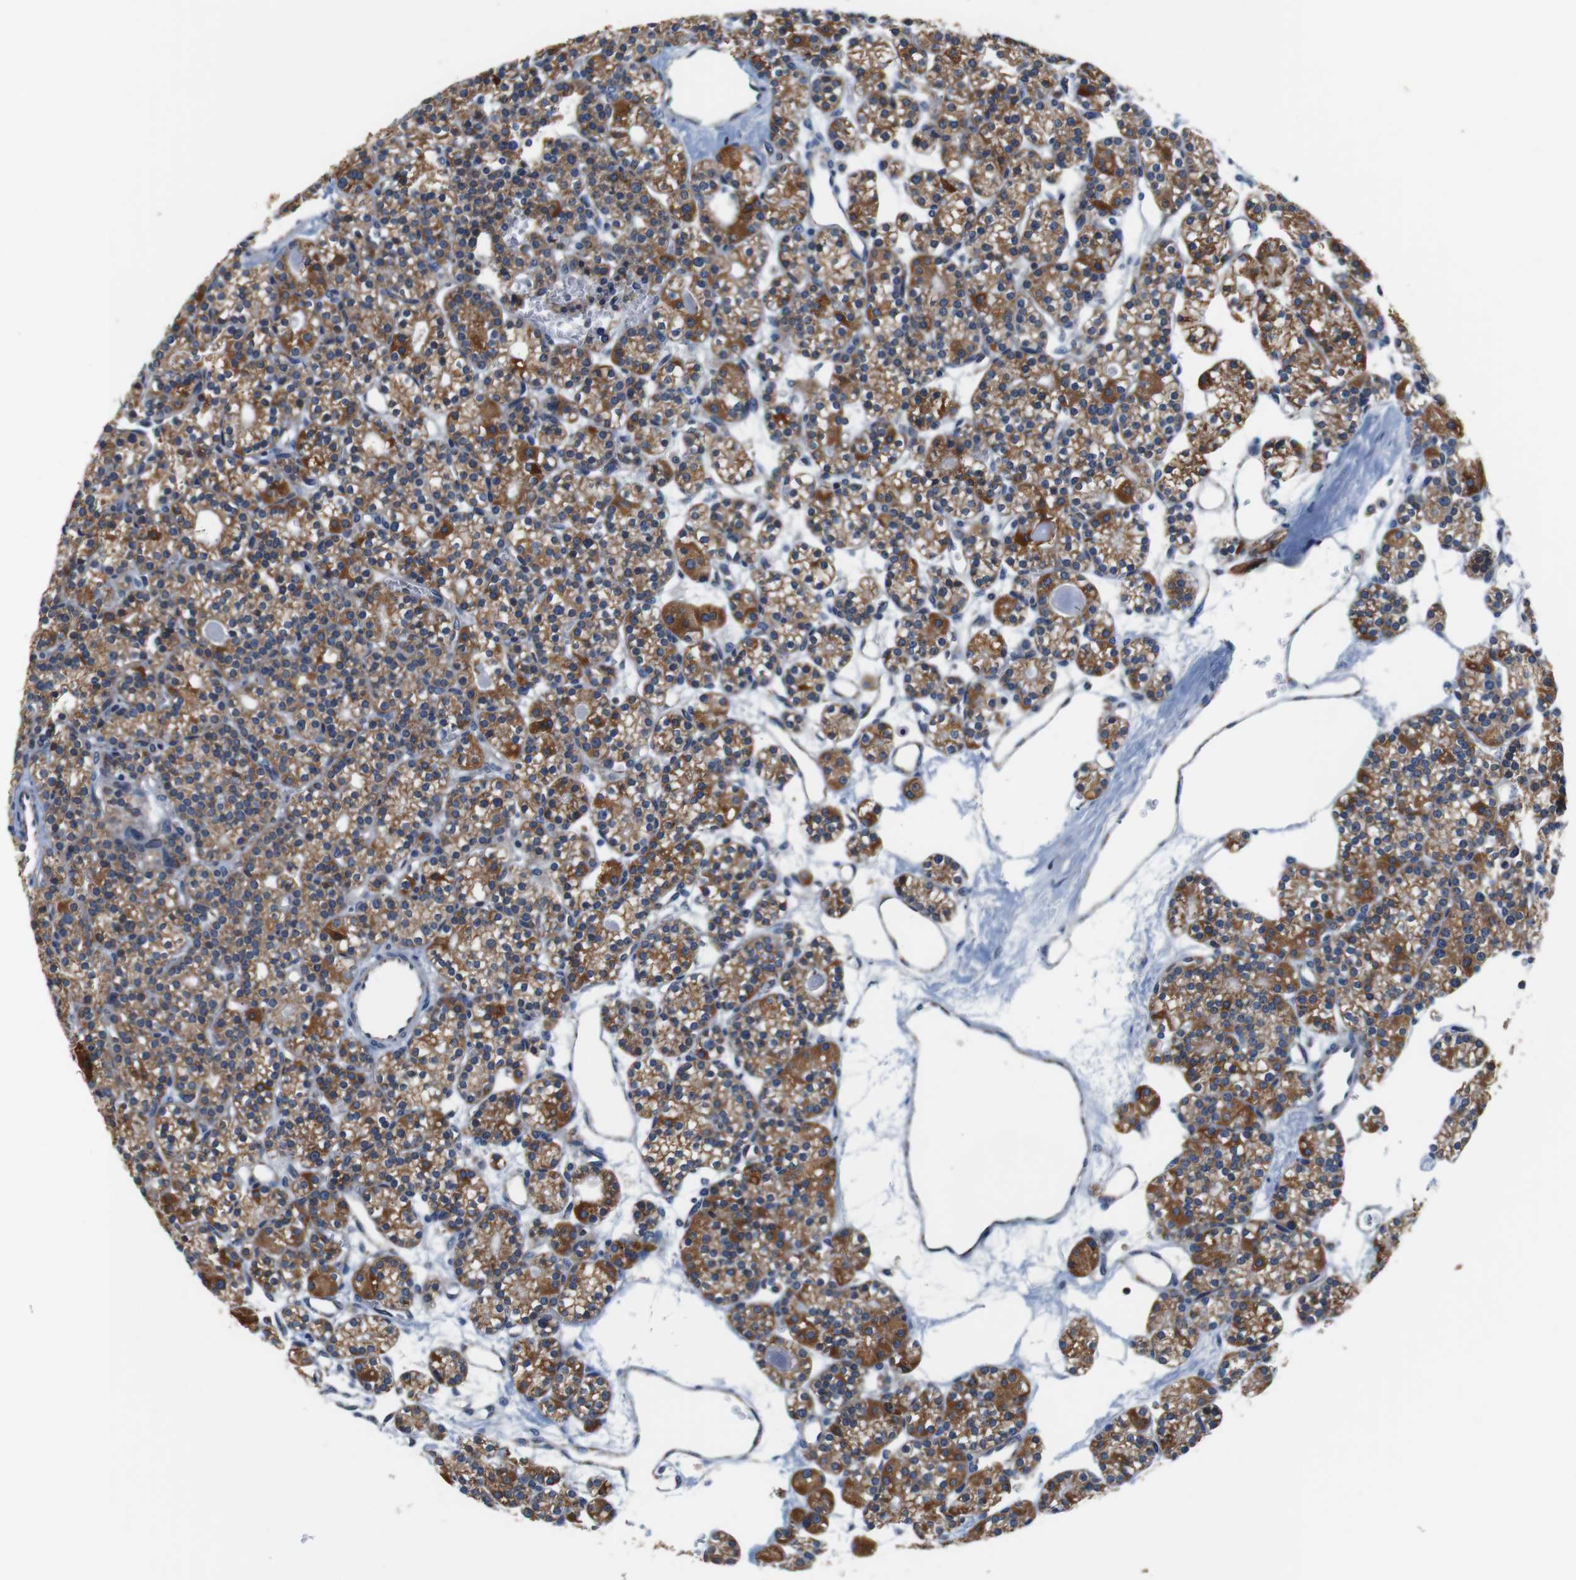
{"staining": {"intensity": "strong", "quantity": ">75%", "location": "cytoplasmic/membranous"}, "tissue": "parathyroid gland", "cell_type": "Glandular cells", "image_type": "normal", "snomed": [{"axis": "morphology", "description": "Normal tissue, NOS"}, {"axis": "topography", "description": "Parathyroid gland"}], "caption": "Immunohistochemistry (IHC) staining of unremarkable parathyroid gland, which exhibits high levels of strong cytoplasmic/membranous staining in about >75% of glandular cells indicating strong cytoplasmic/membranous protein staining. The staining was performed using DAB (brown) for protein detection and nuclei were counterstained in hematoxylin (blue).", "gene": "LRP4", "patient": {"sex": "female", "age": 64}}